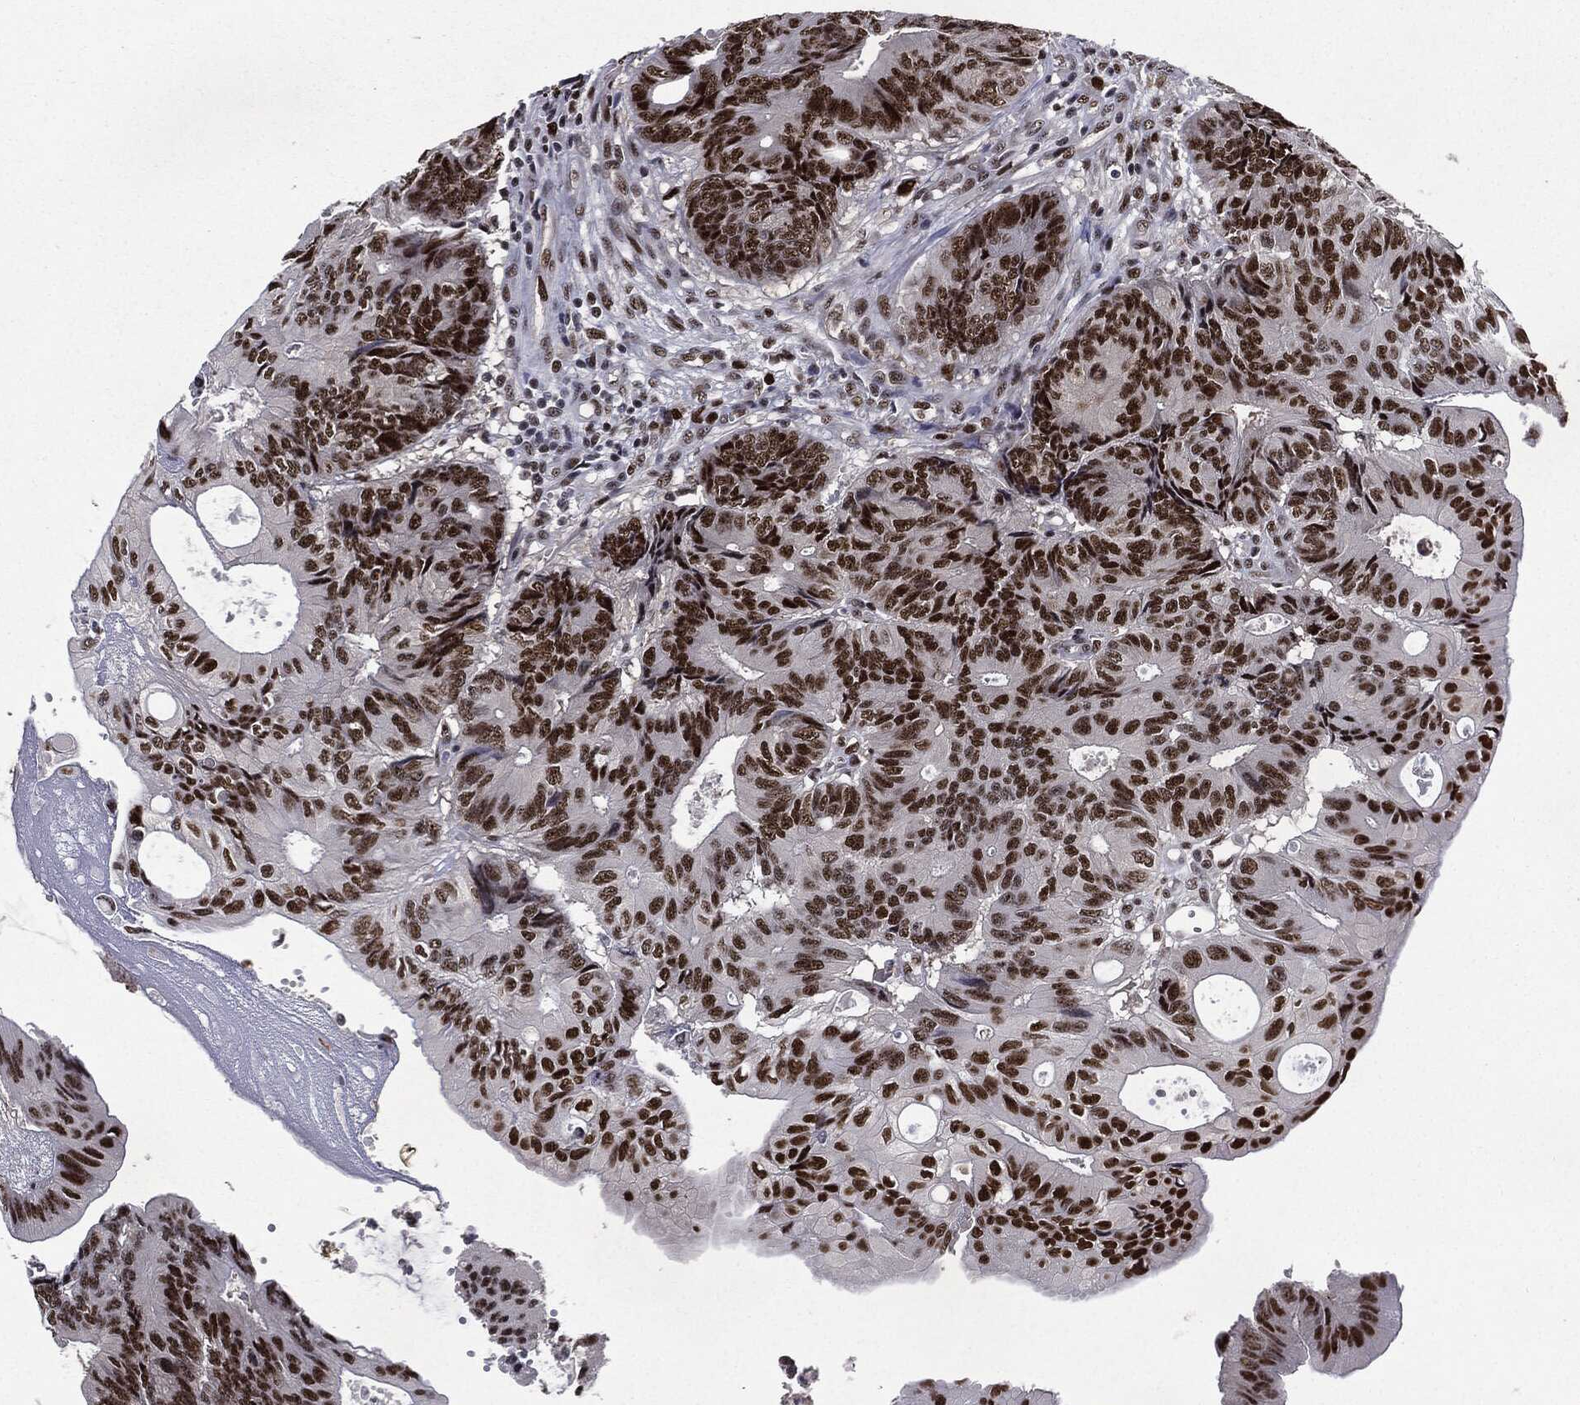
{"staining": {"intensity": "strong", "quantity": ">75%", "location": "nuclear"}, "tissue": "colorectal cancer", "cell_type": "Tumor cells", "image_type": "cancer", "snomed": [{"axis": "morphology", "description": "Normal tissue, NOS"}, {"axis": "morphology", "description": "Adenocarcinoma, NOS"}, {"axis": "topography", "description": "Colon"}], "caption": "The photomicrograph exhibits staining of colorectal cancer (adenocarcinoma), revealing strong nuclear protein expression (brown color) within tumor cells.", "gene": "JUN", "patient": {"sex": "male", "age": 65}}